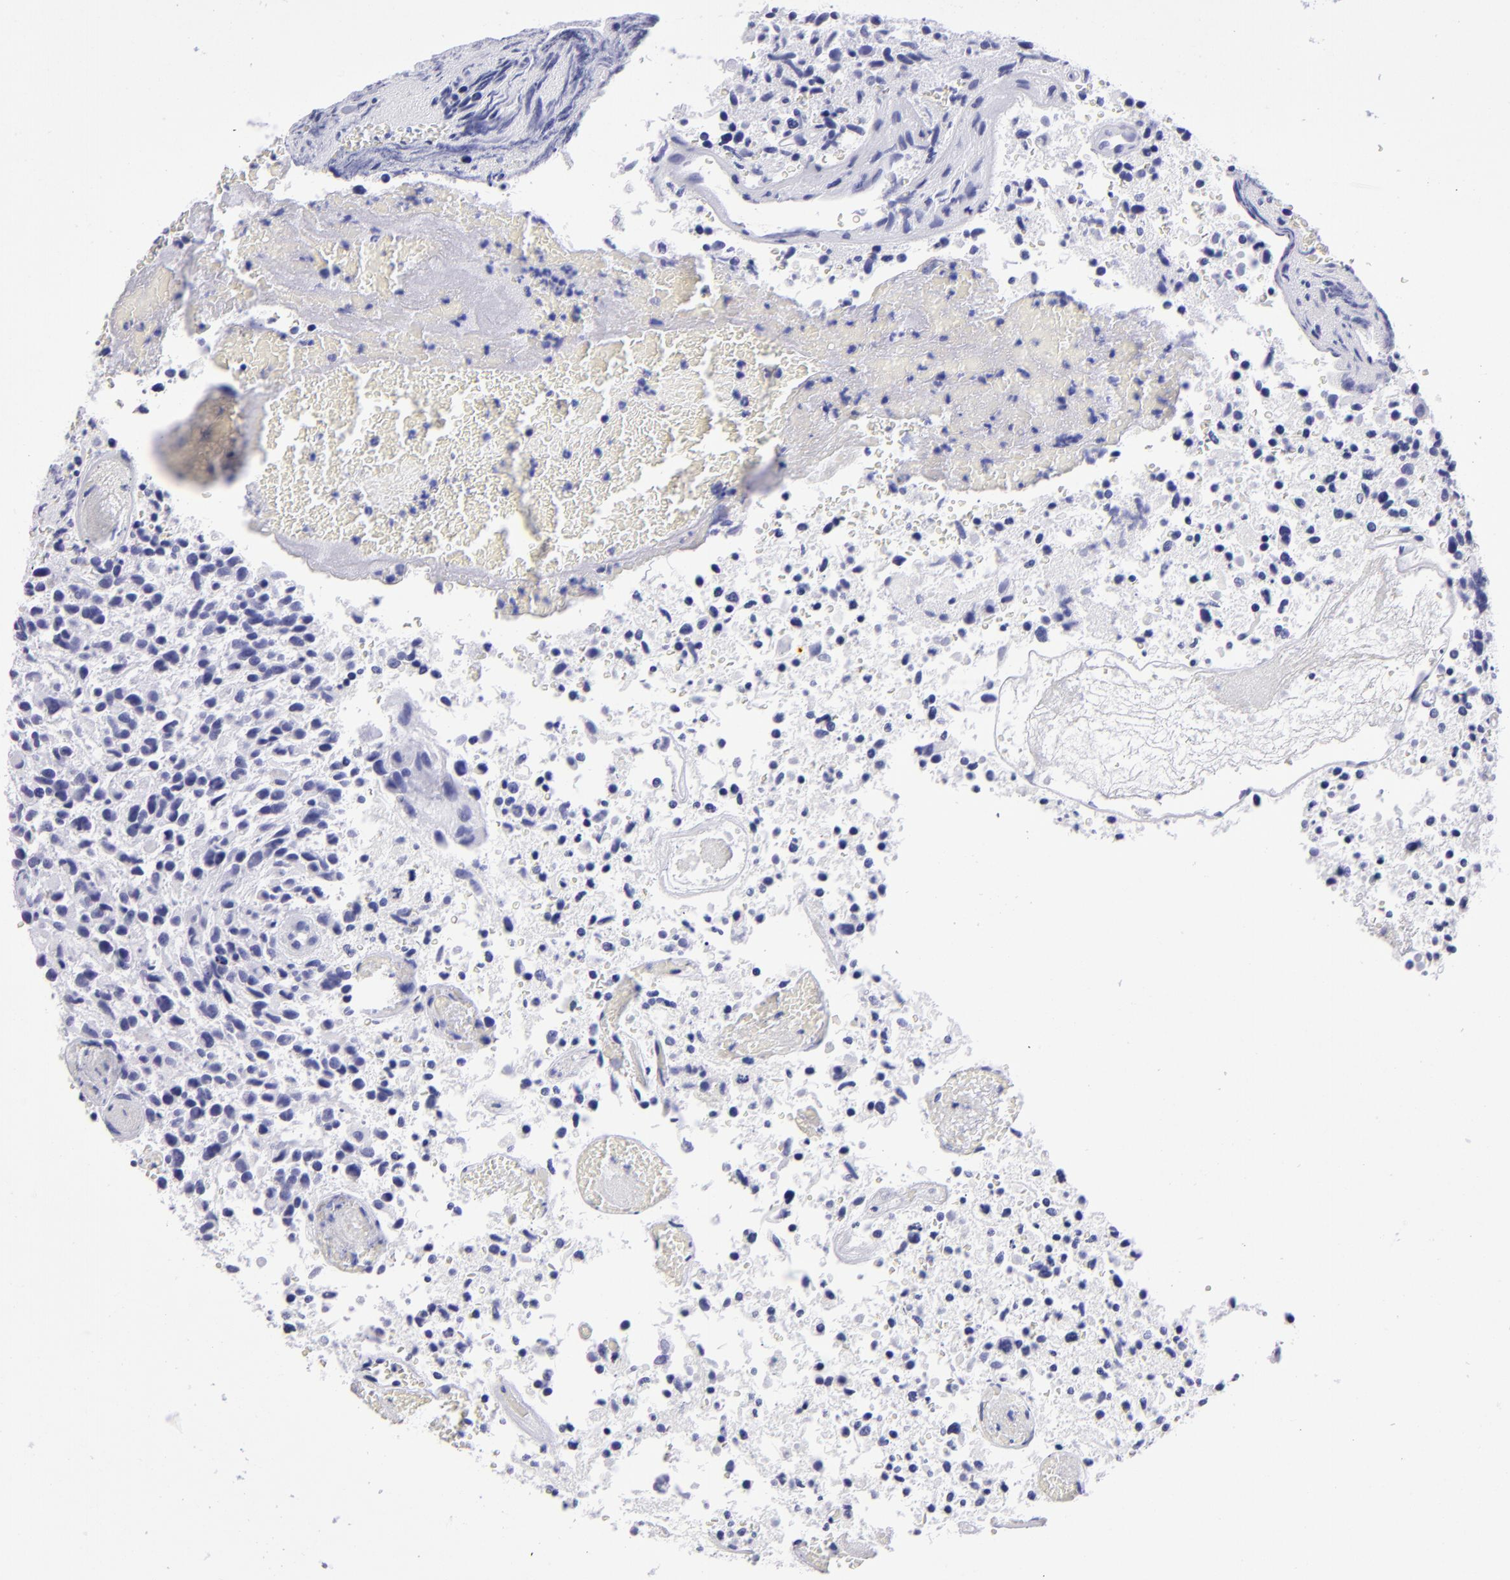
{"staining": {"intensity": "negative", "quantity": "none", "location": "none"}, "tissue": "glioma", "cell_type": "Tumor cells", "image_type": "cancer", "snomed": [{"axis": "morphology", "description": "Glioma, malignant, High grade"}, {"axis": "topography", "description": "Brain"}], "caption": "A histopathology image of high-grade glioma (malignant) stained for a protein shows no brown staining in tumor cells.", "gene": "TYRP1", "patient": {"sex": "male", "age": 72}}